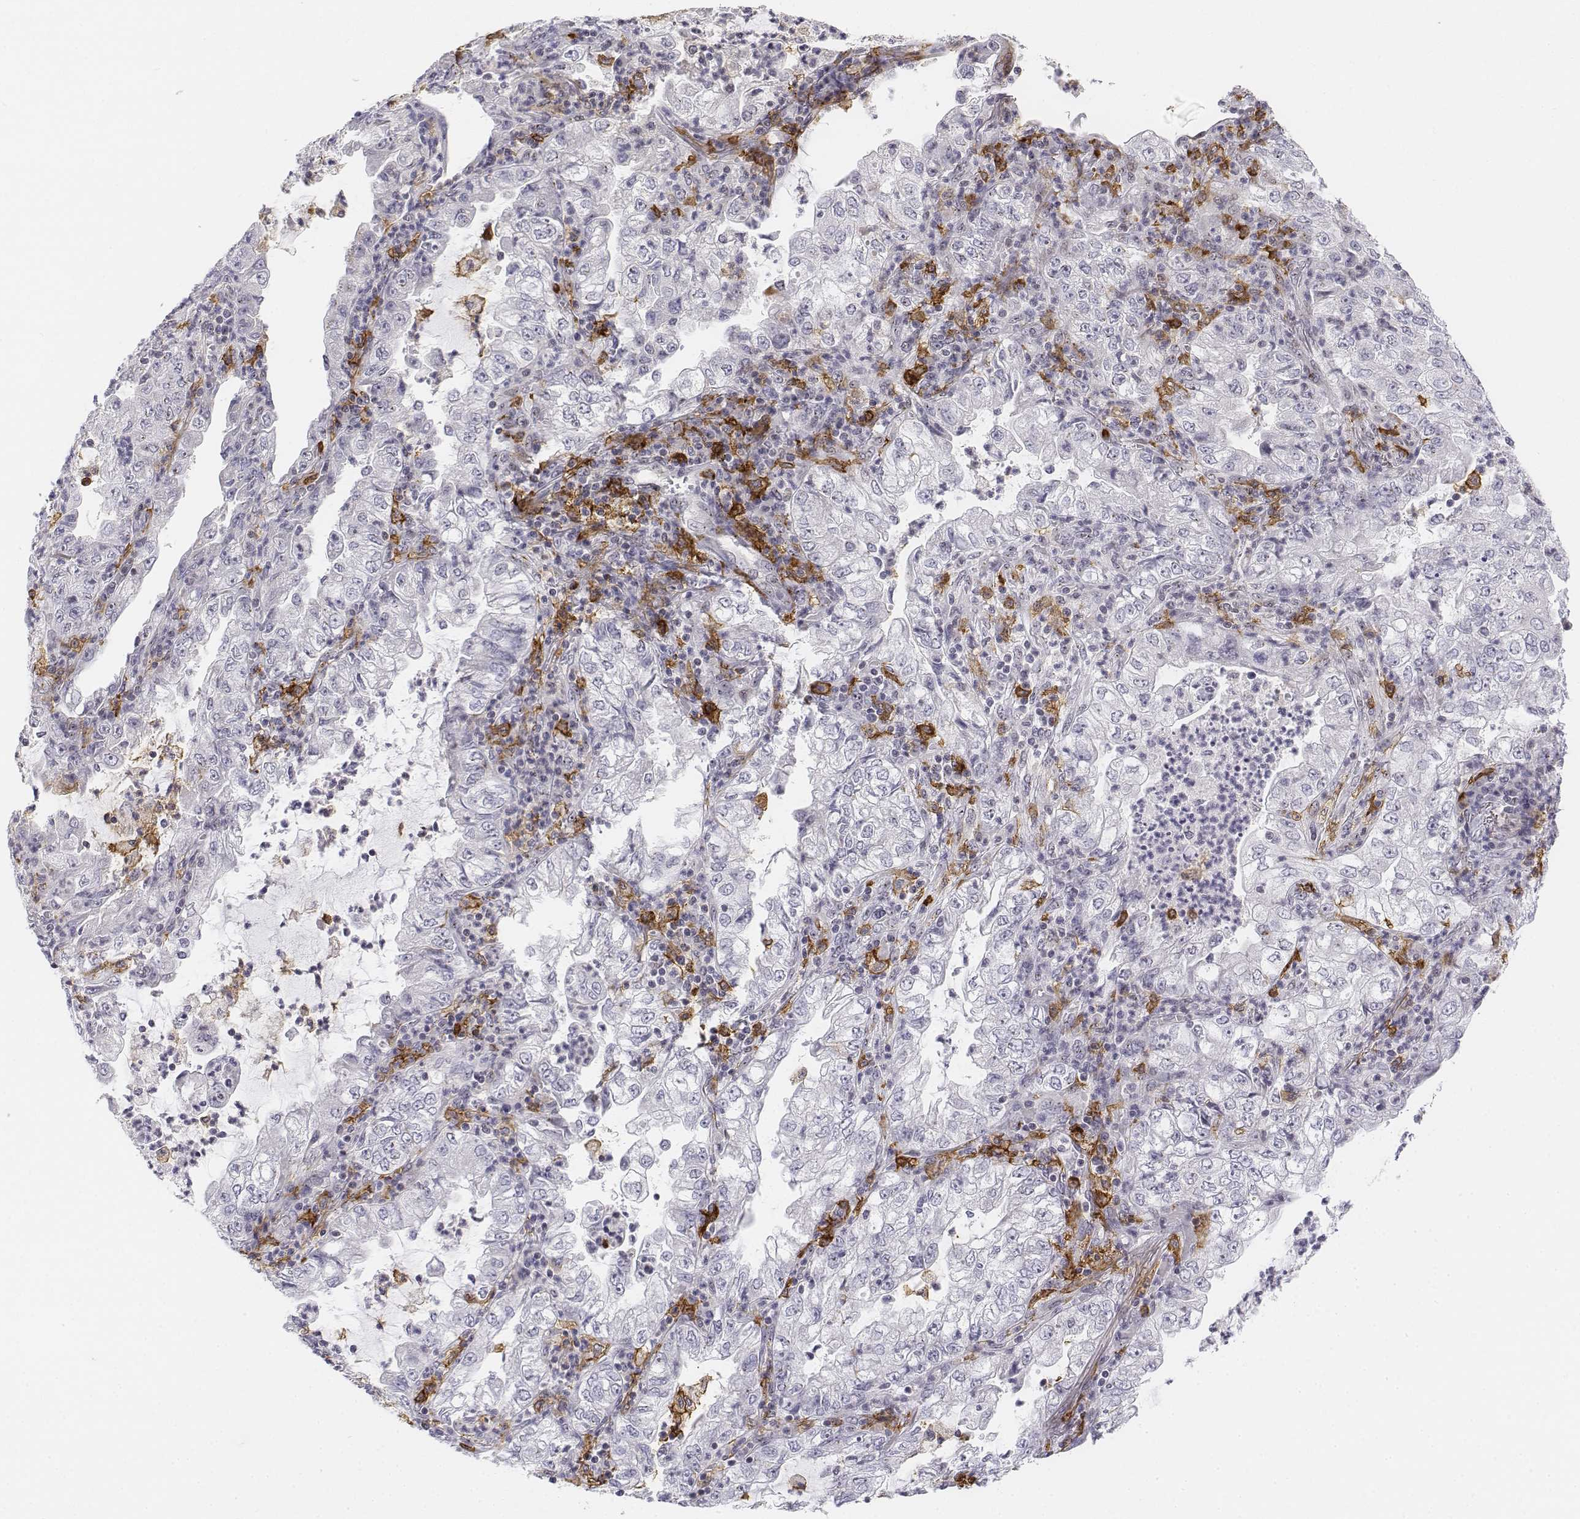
{"staining": {"intensity": "negative", "quantity": "none", "location": "none"}, "tissue": "lung cancer", "cell_type": "Tumor cells", "image_type": "cancer", "snomed": [{"axis": "morphology", "description": "Adenocarcinoma, NOS"}, {"axis": "topography", "description": "Lung"}], "caption": "Image shows no significant protein staining in tumor cells of lung cancer.", "gene": "CD14", "patient": {"sex": "female", "age": 73}}